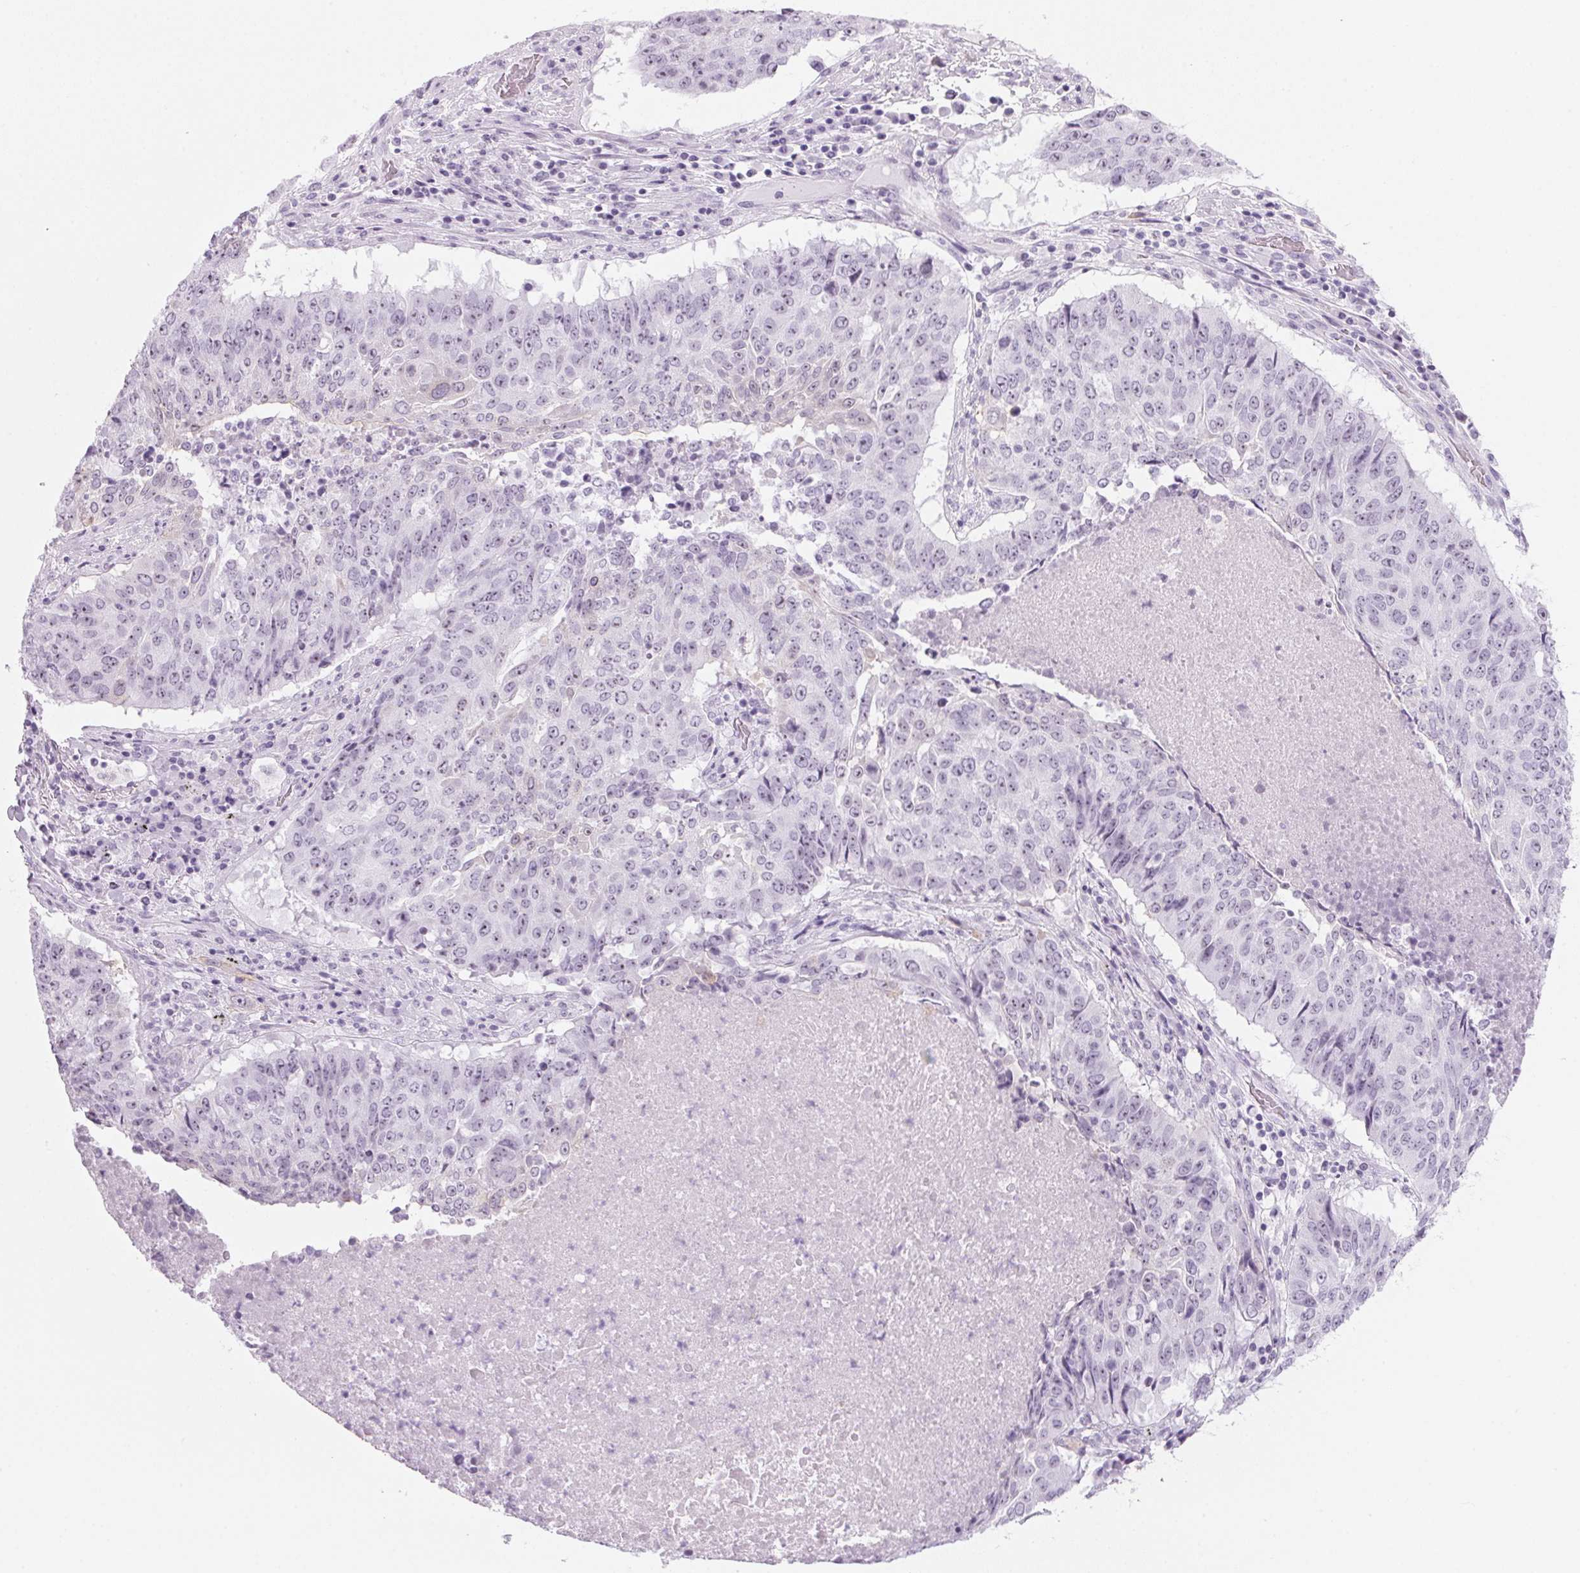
{"staining": {"intensity": "negative", "quantity": "none", "location": "none"}, "tissue": "lung cancer", "cell_type": "Tumor cells", "image_type": "cancer", "snomed": [{"axis": "morphology", "description": "Normal tissue, NOS"}, {"axis": "morphology", "description": "Squamous cell carcinoma, NOS"}, {"axis": "topography", "description": "Bronchus"}, {"axis": "topography", "description": "Lung"}], "caption": "A micrograph of human lung cancer (squamous cell carcinoma) is negative for staining in tumor cells.", "gene": "DNTTIP2", "patient": {"sex": "male", "age": 64}}